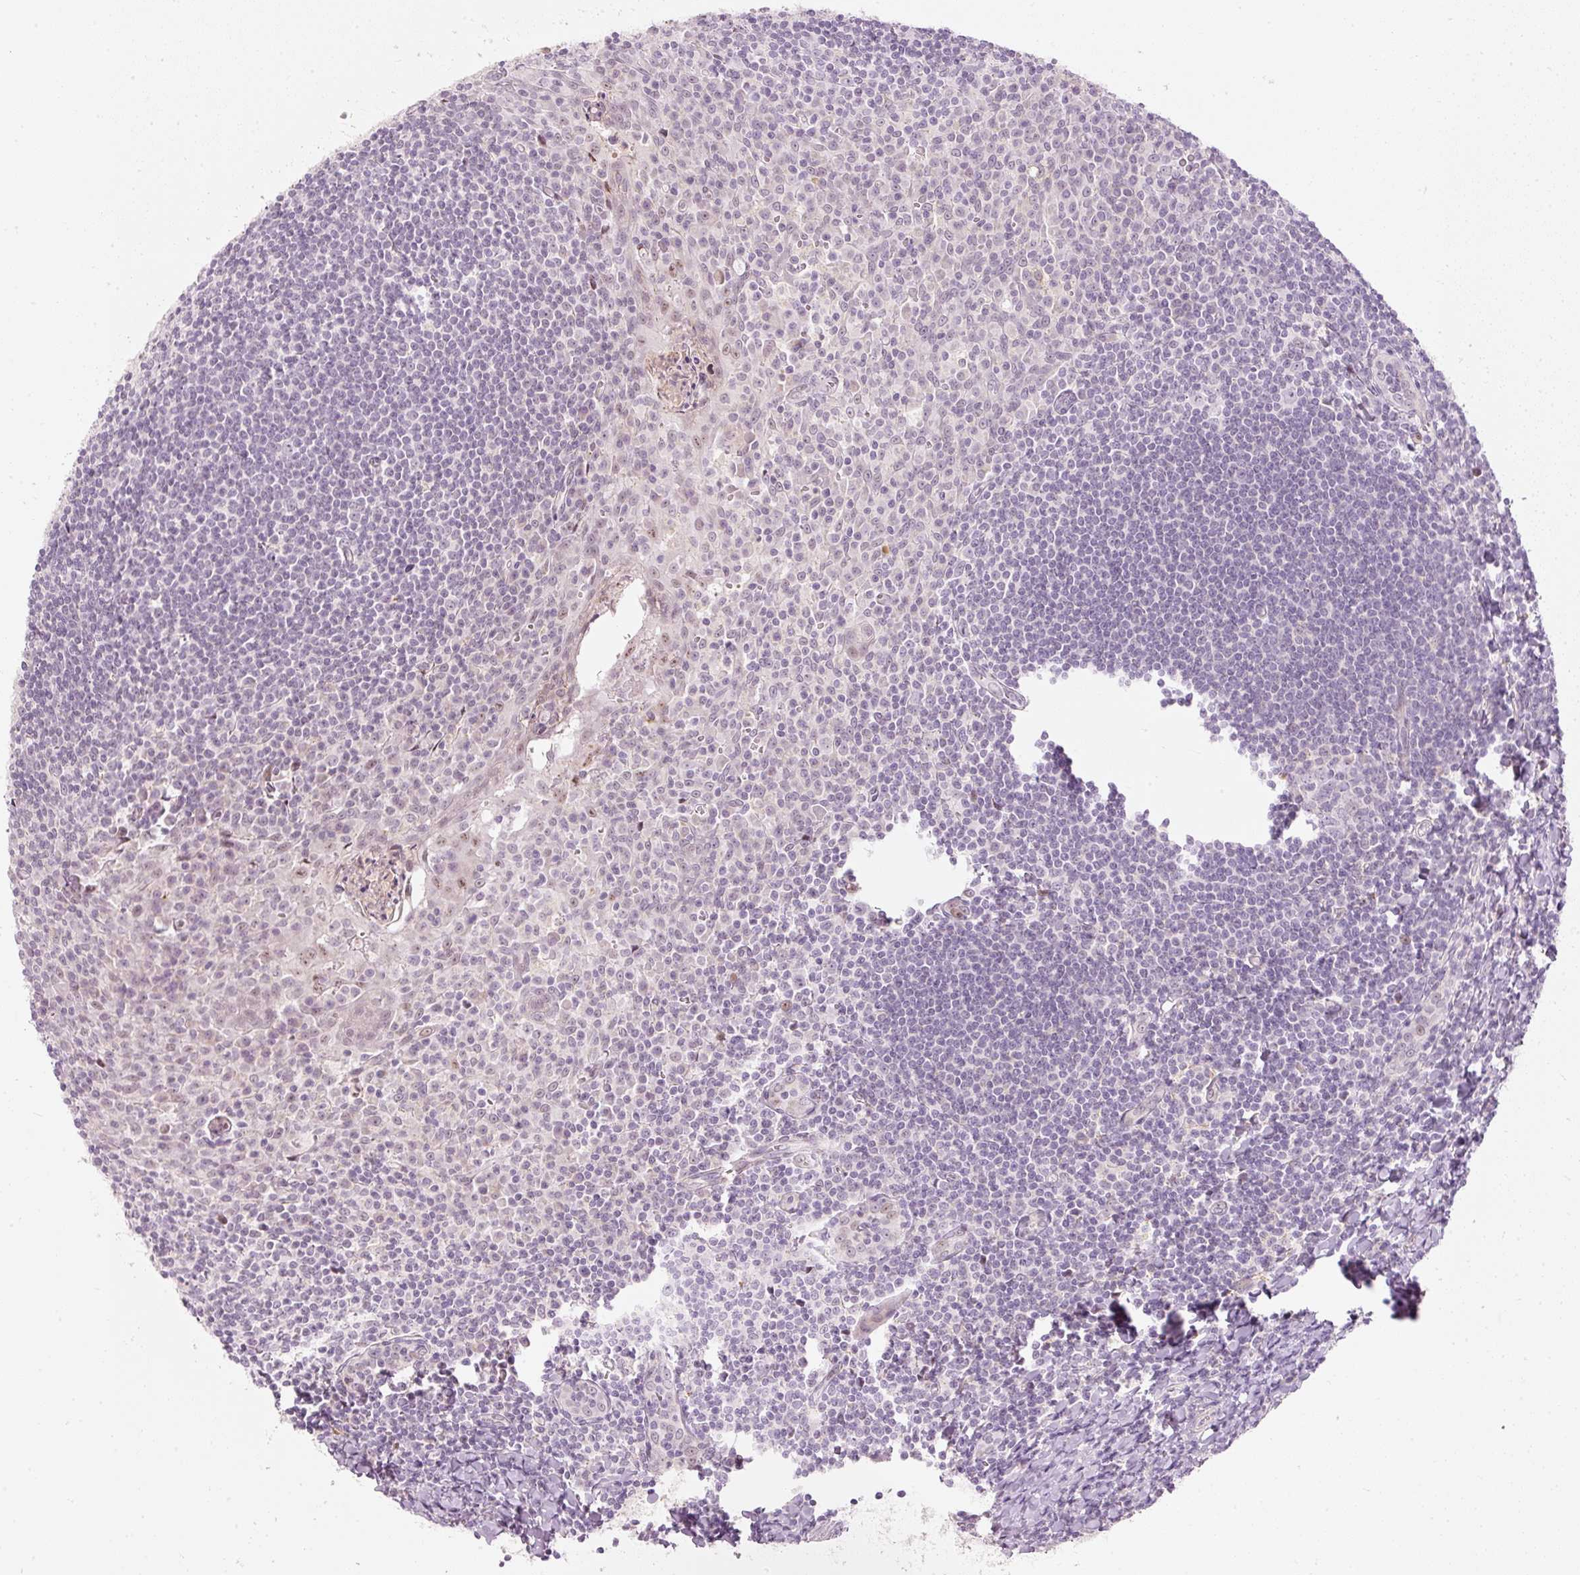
{"staining": {"intensity": "negative", "quantity": "none", "location": "none"}, "tissue": "tonsil", "cell_type": "Germinal center cells", "image_type": "normal", "snomed": [{"axis": "morphology", "description": "Normal tissue, NOS"}, {"axis": "topography", "description": "Tonsil"}], "caption": "This is an IHC photomicrograph of benign tonsil. There is no positivity in germinal center cells.", "gene": "RNF39", "patient": {"sex": "male", "age": 27}}